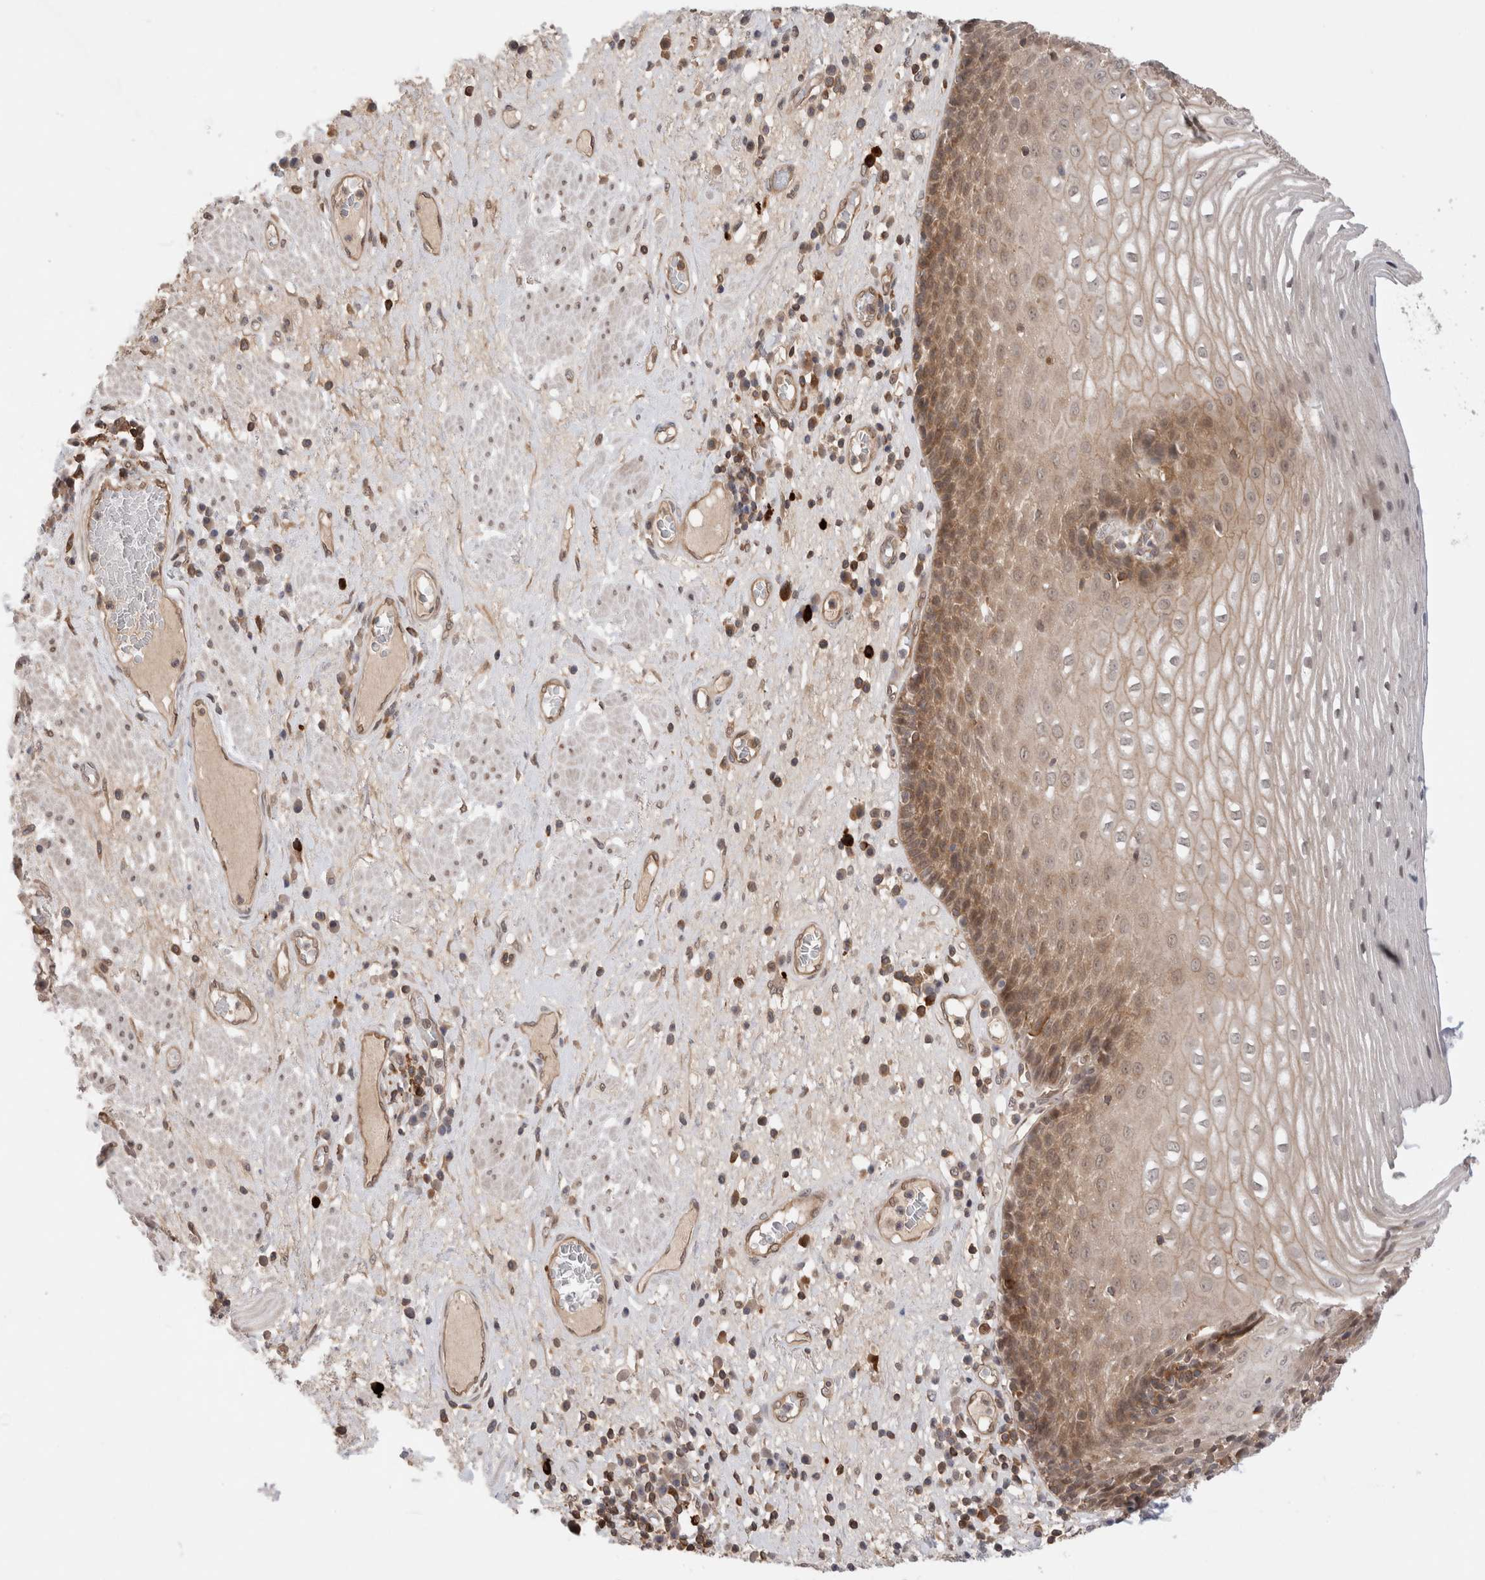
{"staining": {"intensity": "moderate", "quantity": "25%-75%", "location": "cytoplasmic/membranous,nuclear"}, "tissue": "esophagus", "cell_type": "Squamous epithelial cells", "image_type": "normal", "snomed": [{"axis": "morphology", "description": "Normal tissue, NOS"}, {"axis": "morphology", "description": "Adenocarcinoma, NOS"}, {"axis": "topography", "description": "Esophagus"}], "caption": "Immunohistochemical staining of benign esophagus demonstrates moderate cytoplasmic/membranous,nuclear protein expression in approximately 25%-75% of squamous epithelial cells.", "gene": "NFKB1", "patient": {"sex": "male", "age": 62}}